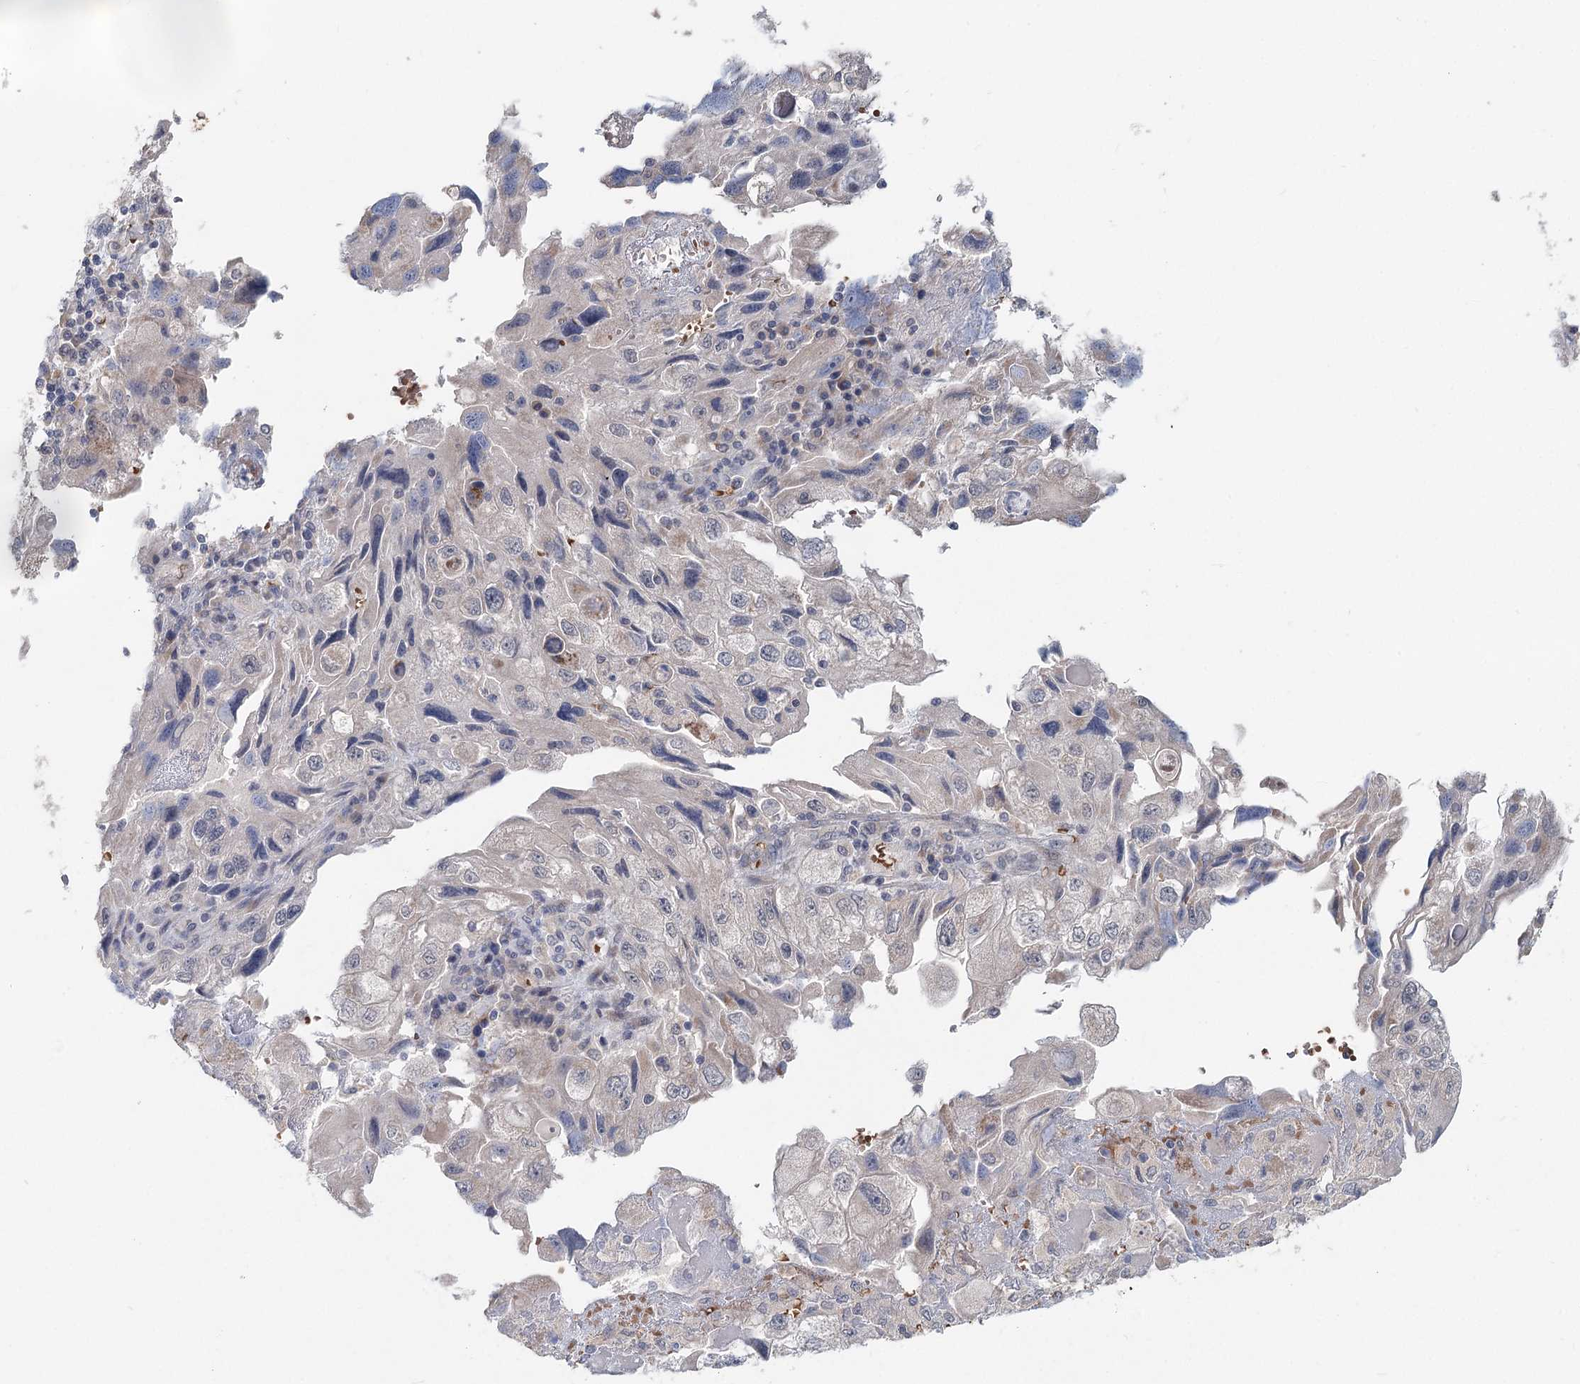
{"staining": {"intensity": "negative", "quantity": "none", "location": "none"}, "tissue": "endometrial cancer", "cell_type": "Tumor cells", "image_type": "cancer", "snomed": [{"axis": "morphology", "description": "Adenocarcinoma, NOS"}, {"axis": "topography", "description": "Endometrium"}], "caption": "IHC image of adenocarcinoma (endometrial) stained for a protein (brown), which shows no expression in tumor cells.", "gene": "FBXO7", "patient": {"sex": "female", "age": 49}}